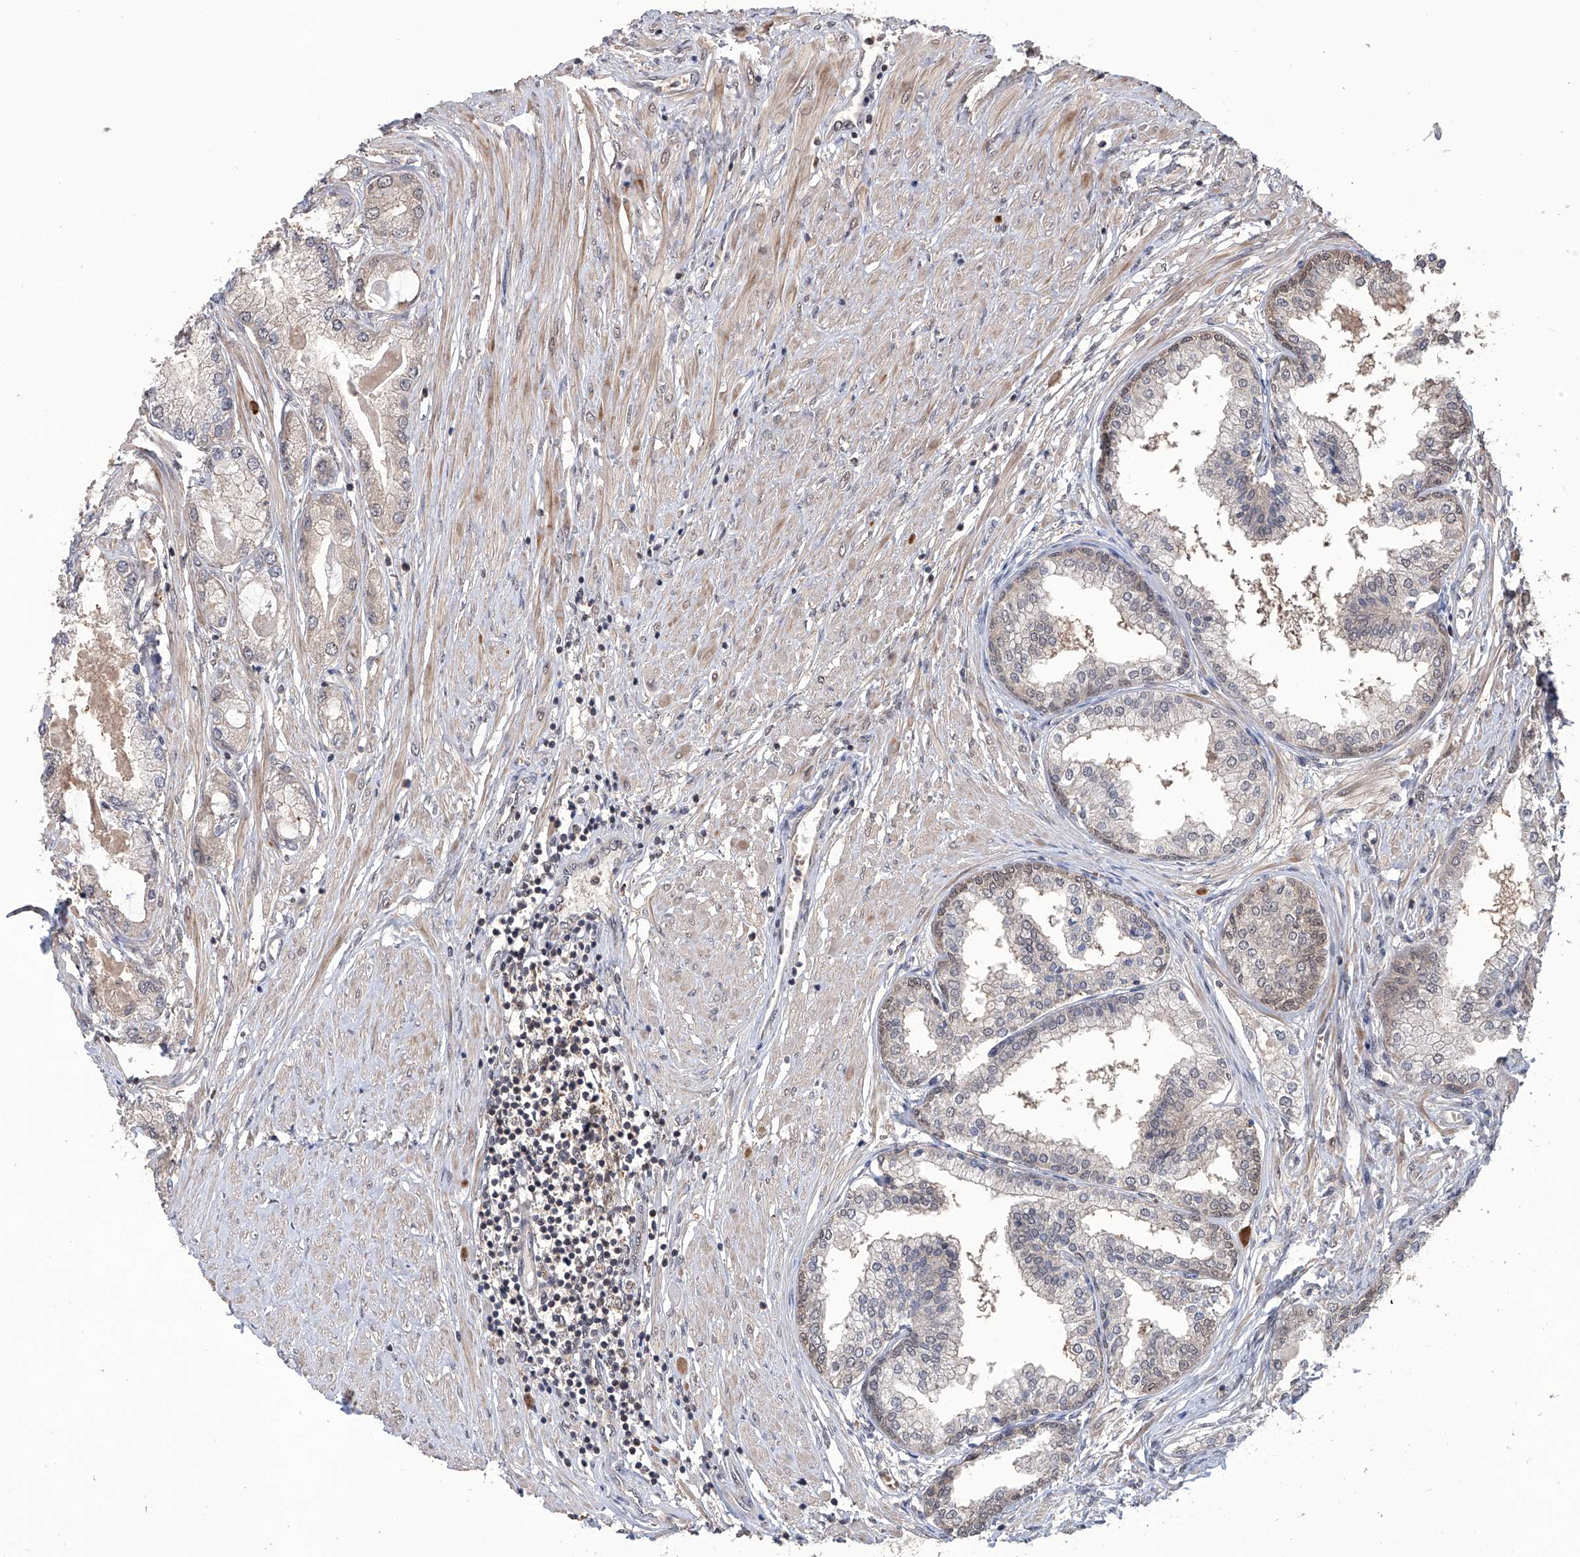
{"staining": {"intensity": "negative", "quantity": "none", "location": "none"}, "tissue": "prostate cancer", "cell_type": "Tumor cells", "image_type": "cancer", "snomed": [{"axis": "morphology", "description": "Adenocarcinoma, Low grade"}, {"axis": "topography", "description": "Prostate"}], "caption": "Human prostate adenocarcinoma (low-grade) stained for a protein using immunohistochemistry exhibits no staining in tumor cells.", "gene": "LYSMD4", "patient": {"sex": "male", "age": 62}}